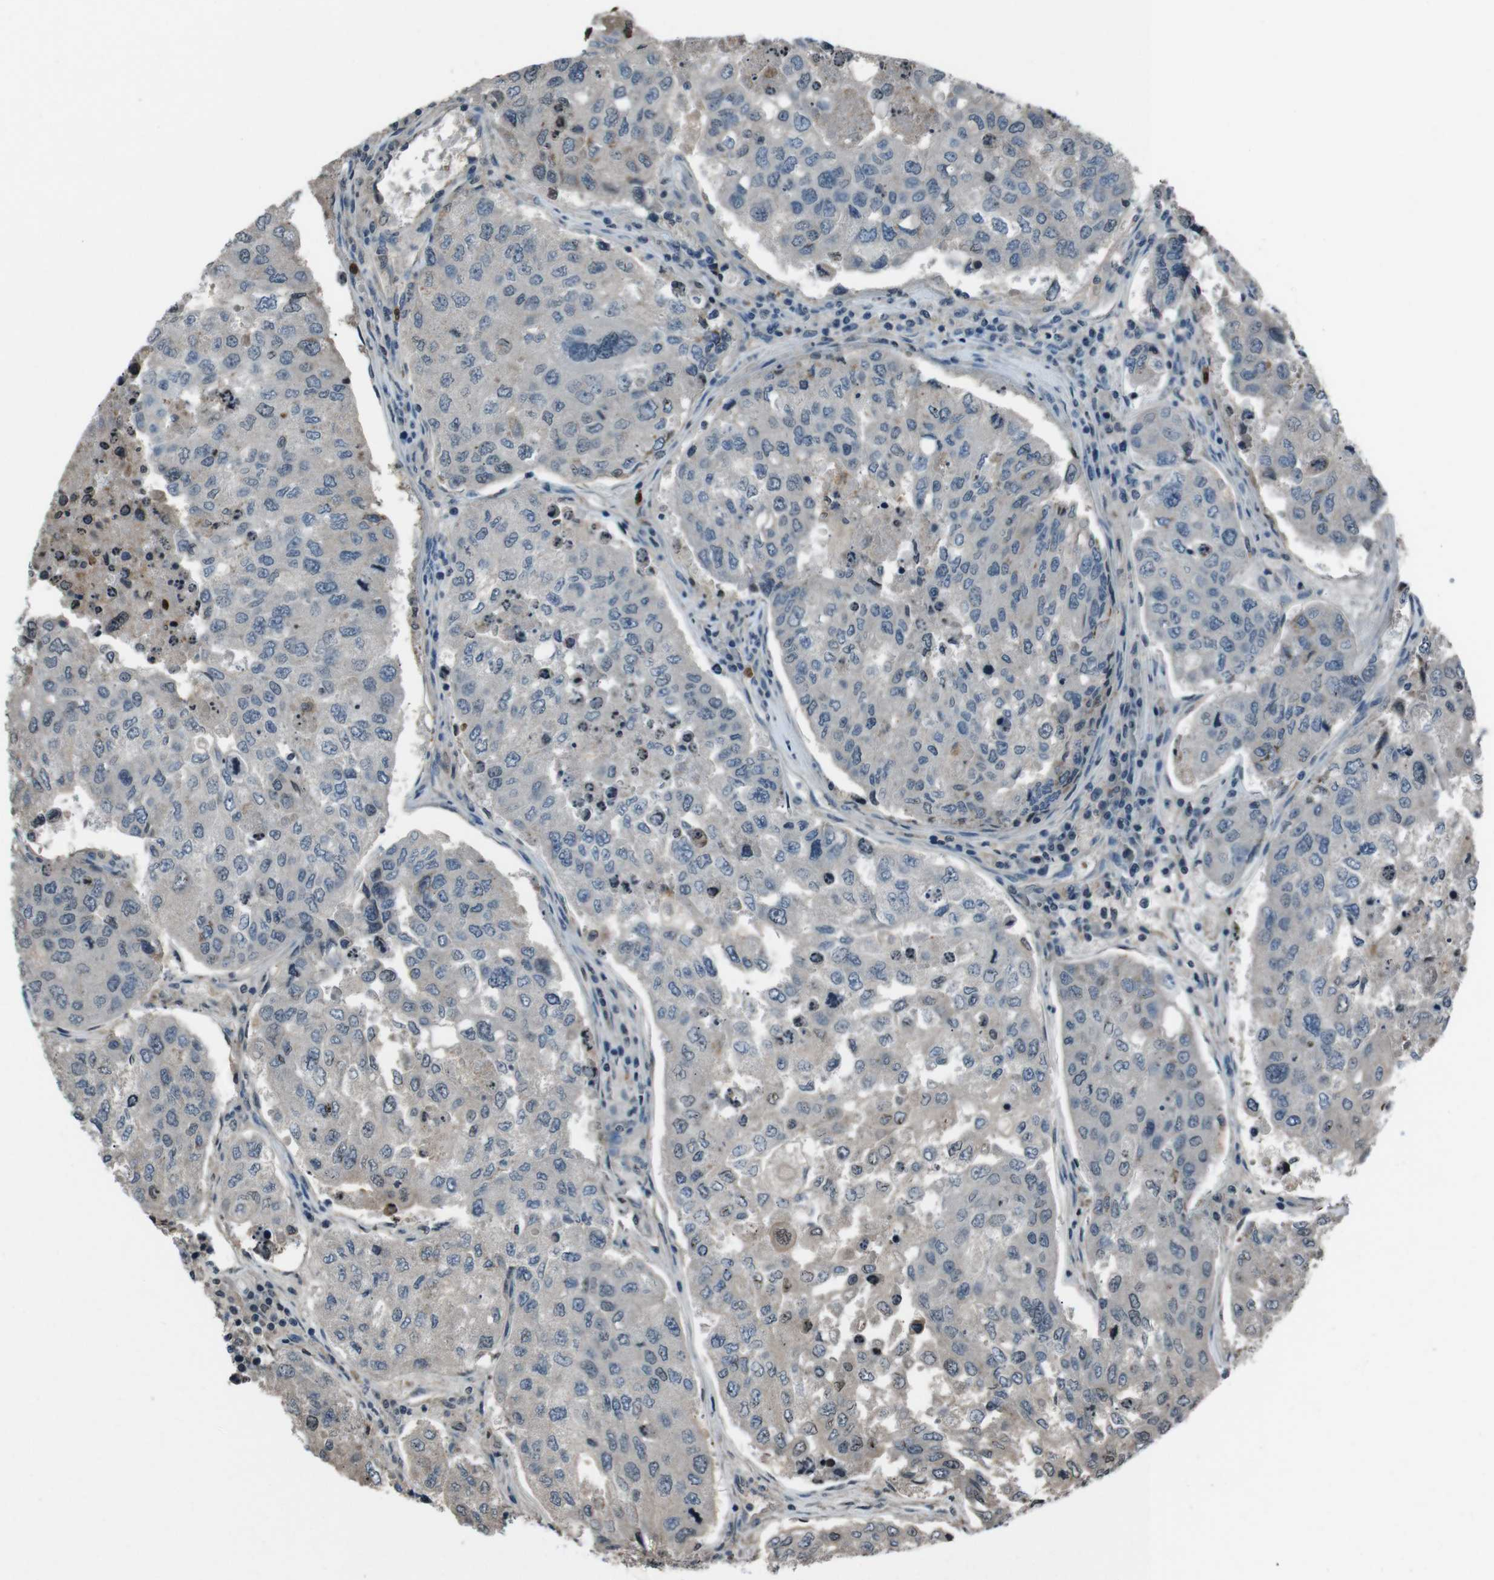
{"staining": {"intensity": "weak", "quantity": "<25%", "location": "cytoplasmic/membranous"}, "tissue": "urothelial cancer", "cell_type": "Tumor cells", "image_type": "cancer", "snomed": [{"axis": "morphology", "description": "Urothelial carcinoma, High grade"}, {"axis": "topography", "description": "Lymph node"}, {"axis": "topography", "description": "Urinary bladder"}], "caption": "This is an IHC micrograph of human urothelial cancer. There is no expression in tumor cells.", "gene": "UGT1A6", "patient": {"sex": "male", "age": 51}}